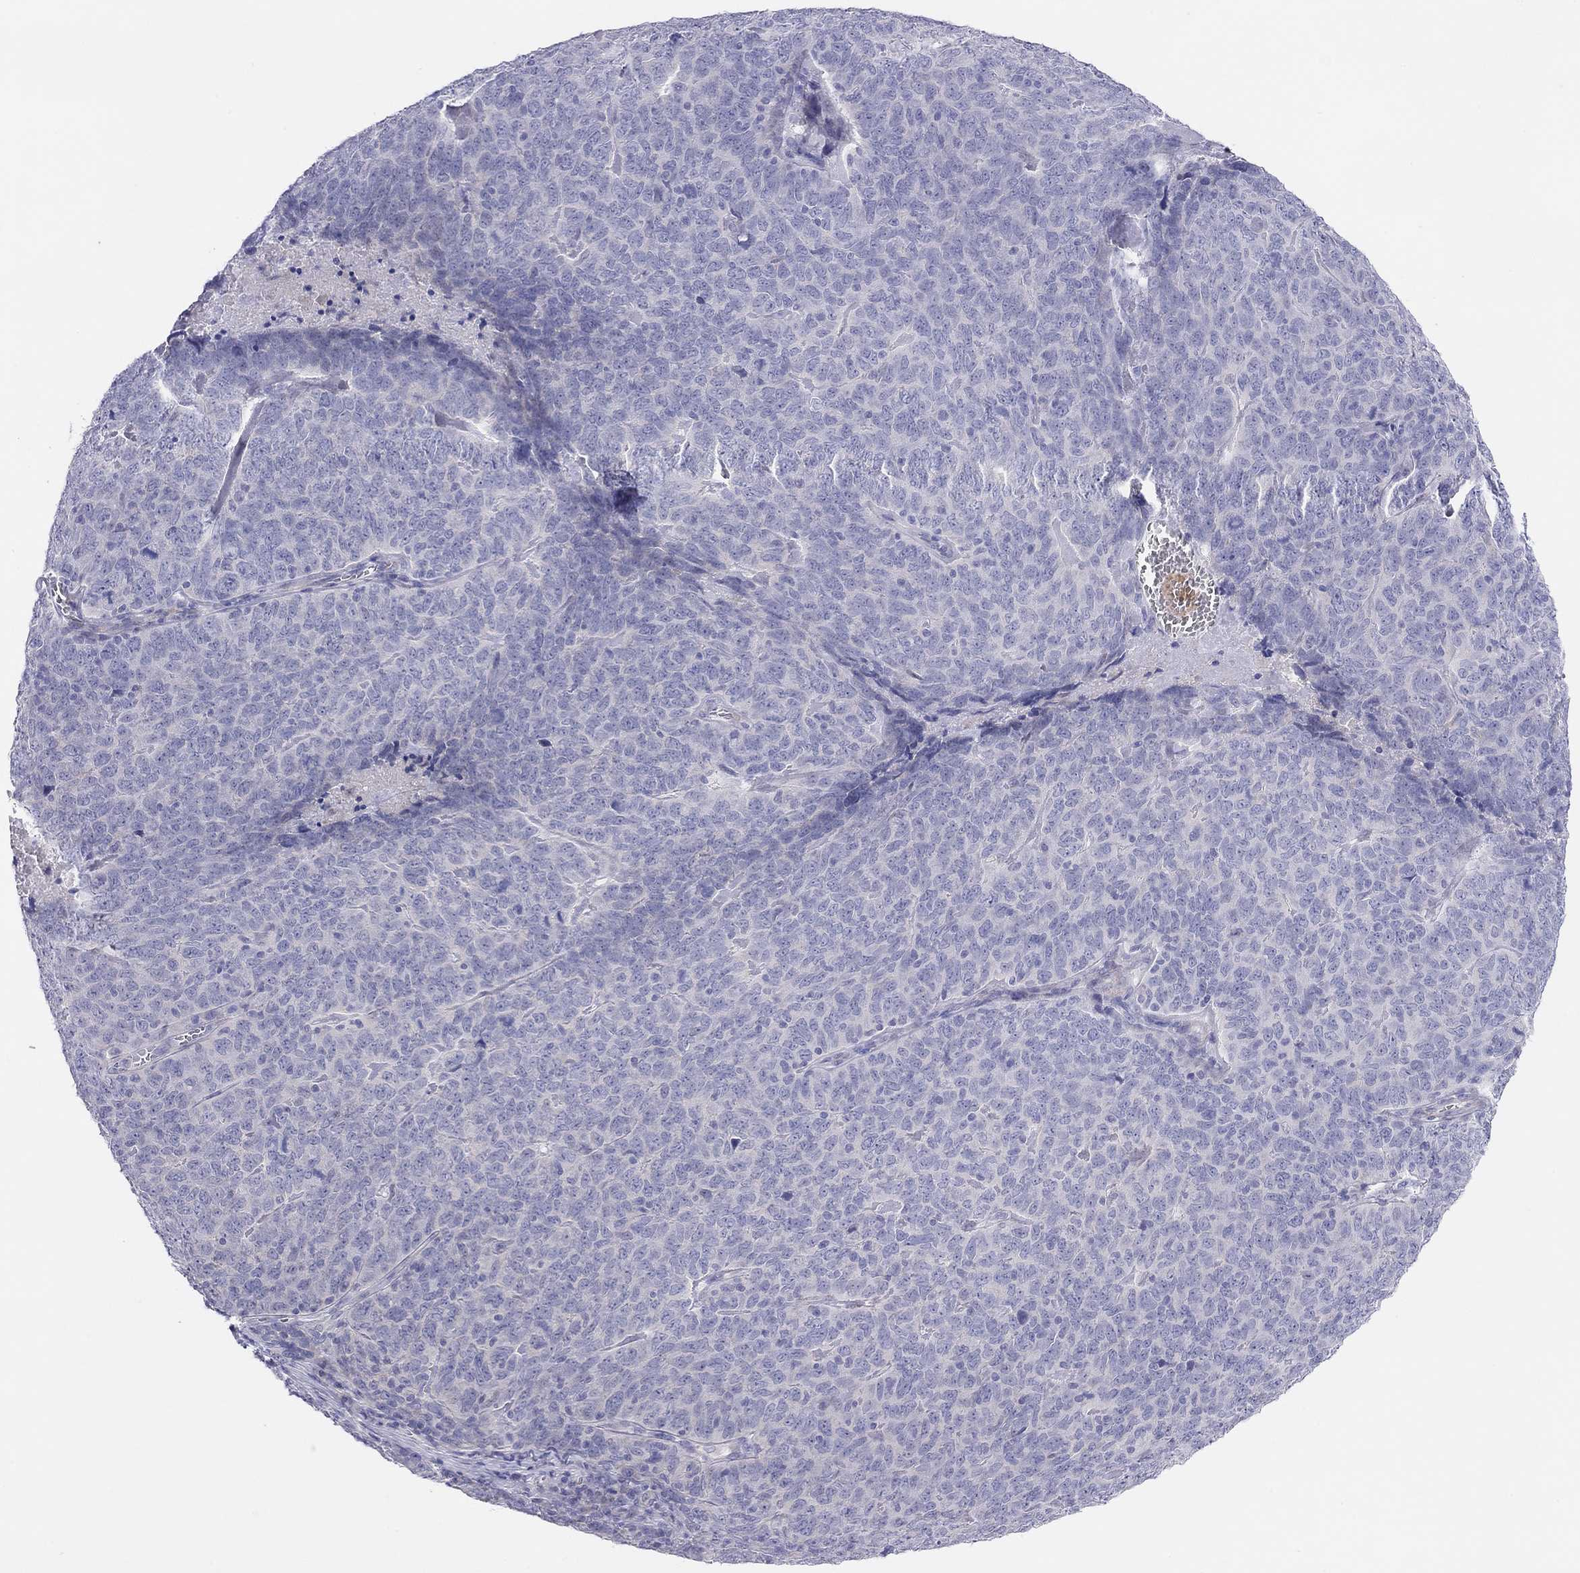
{"staining": {"intensity": "negative", "quantity": "none", "location": "none"}, "tissue": "skin cancer", "cell_type": "Tumor cells", "image_type": "cancer", "snomed": [{"axis": "morphology", "description": "Squamous cell carcinoma, NOS"}, {"axis": "topography", "description": "Skin"}, {"axis": "topography", "description": "Anal"}], "caption": "High power microscopy micrograph of an IHC micrograph of skin cancer (squamous cell carcinoma), revealing no significant expression in tumor cells. (DAB immunohistochemistry (IHC) visualized using brightfield microscopy, high magnification).", "gene": "MGAT4C", "patient": {"sex": "female", "age": 51}}